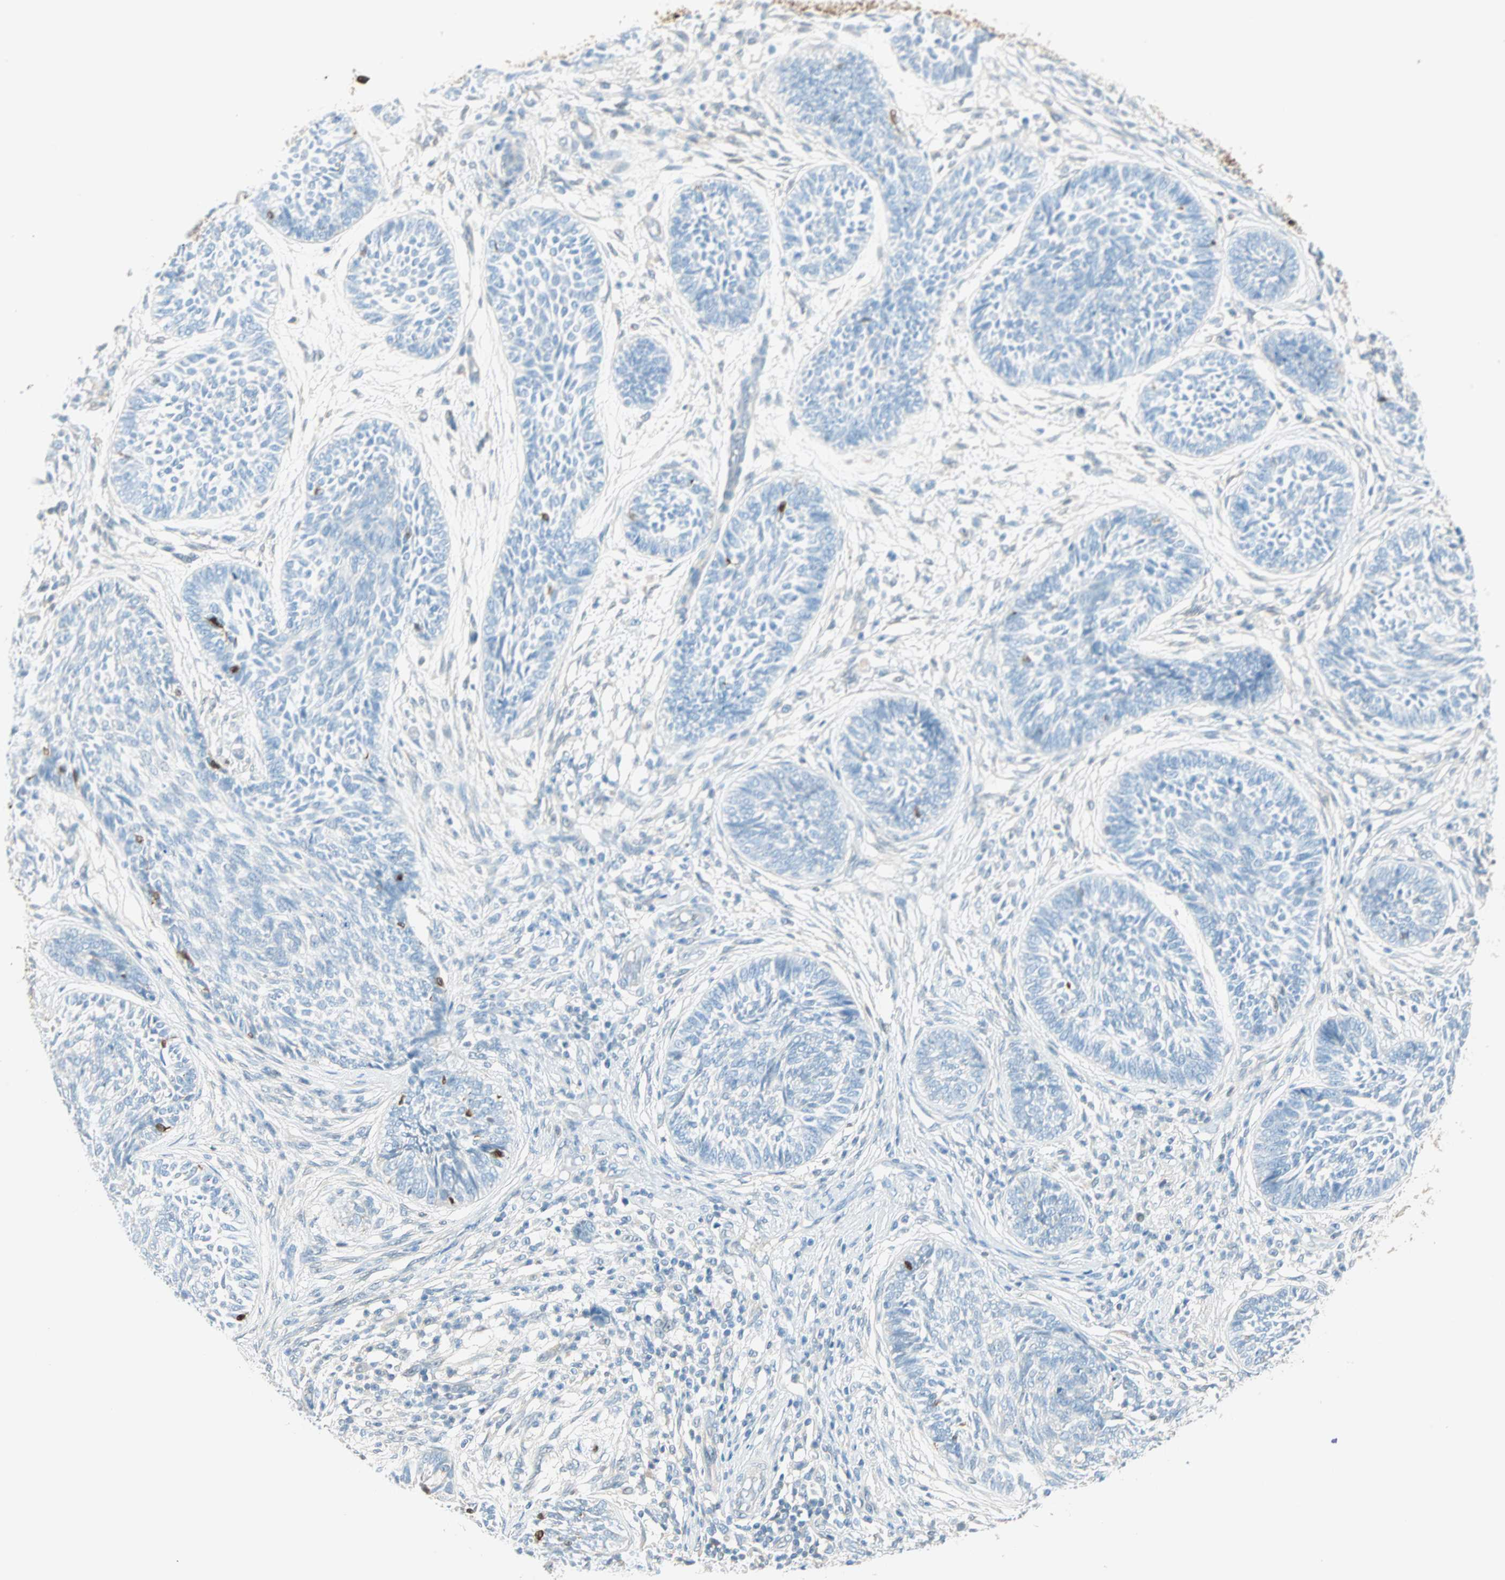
{"staining": {"intensity": "negative", "quantity": "none", "location": "none"}, "tissue": "skin cancer", "cell_type": "Tumor cells", "image_type": "cancer", "snomed": [{"axis": "morphology", "description": "Papilloma, NOS"}, {"axis": "morphology", "description": "Basal cell carcinoma"}, {"axis": "topography", "description": "Skin"}], "caption": "High power microscopy micrograph of an immunohistochemistry (IHC) image of skin papilloma, revealing no significant staining in tumor cells. Nuclei are stained in blue.", "gene": "S100A1", "patient": {"sex": "male", "age": 87}}